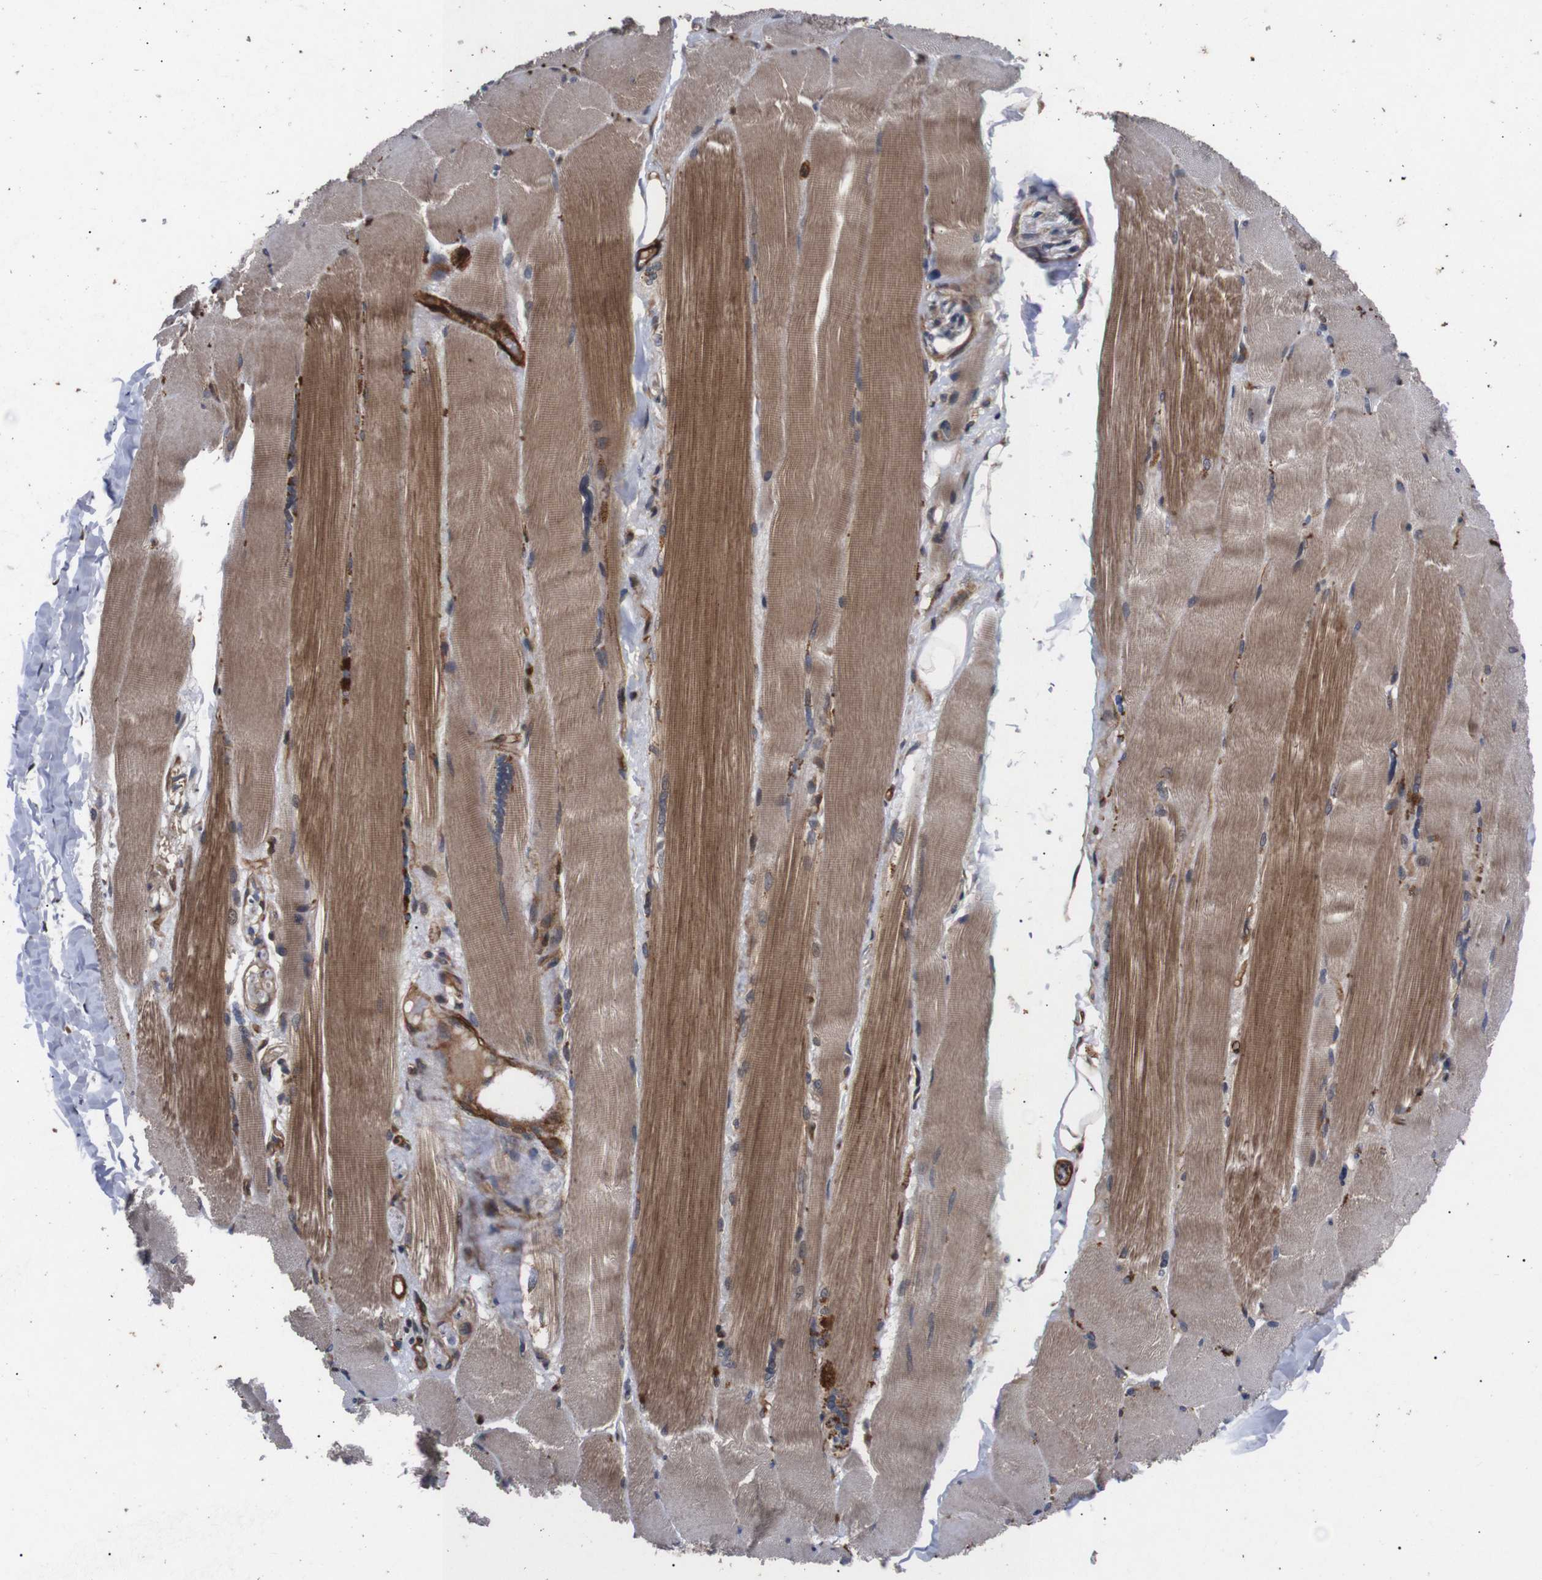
{"staining": {"intensity": "moderate", "quantity": "25%-75%", "location": "cytoplasmic/membranous"}, "tissue": "skeletal muscle", "cell_type": "Myocytes", "image_type": "normal", "snomed": [{"axis": "morphology", "description": "Normal tissue, NOS"}, {"axis": "topography", "description": "Skin"}, {"axis": "topography", "description": "Skeletal muscle"}], "caption": "High-magnification brightfield microscopy of benign skeletal muscle stained with DAB (brown) and counterstained with hematoxylin (blue). myocytes exhibit moderate cytoplasmic/membranous staining is seen in about25%-75% of cells. (brown staining indicates protein expression, while blue staining denotes nuclei).", "gene": "PAWR", "patient": {"sex": "male", "age": 83}}